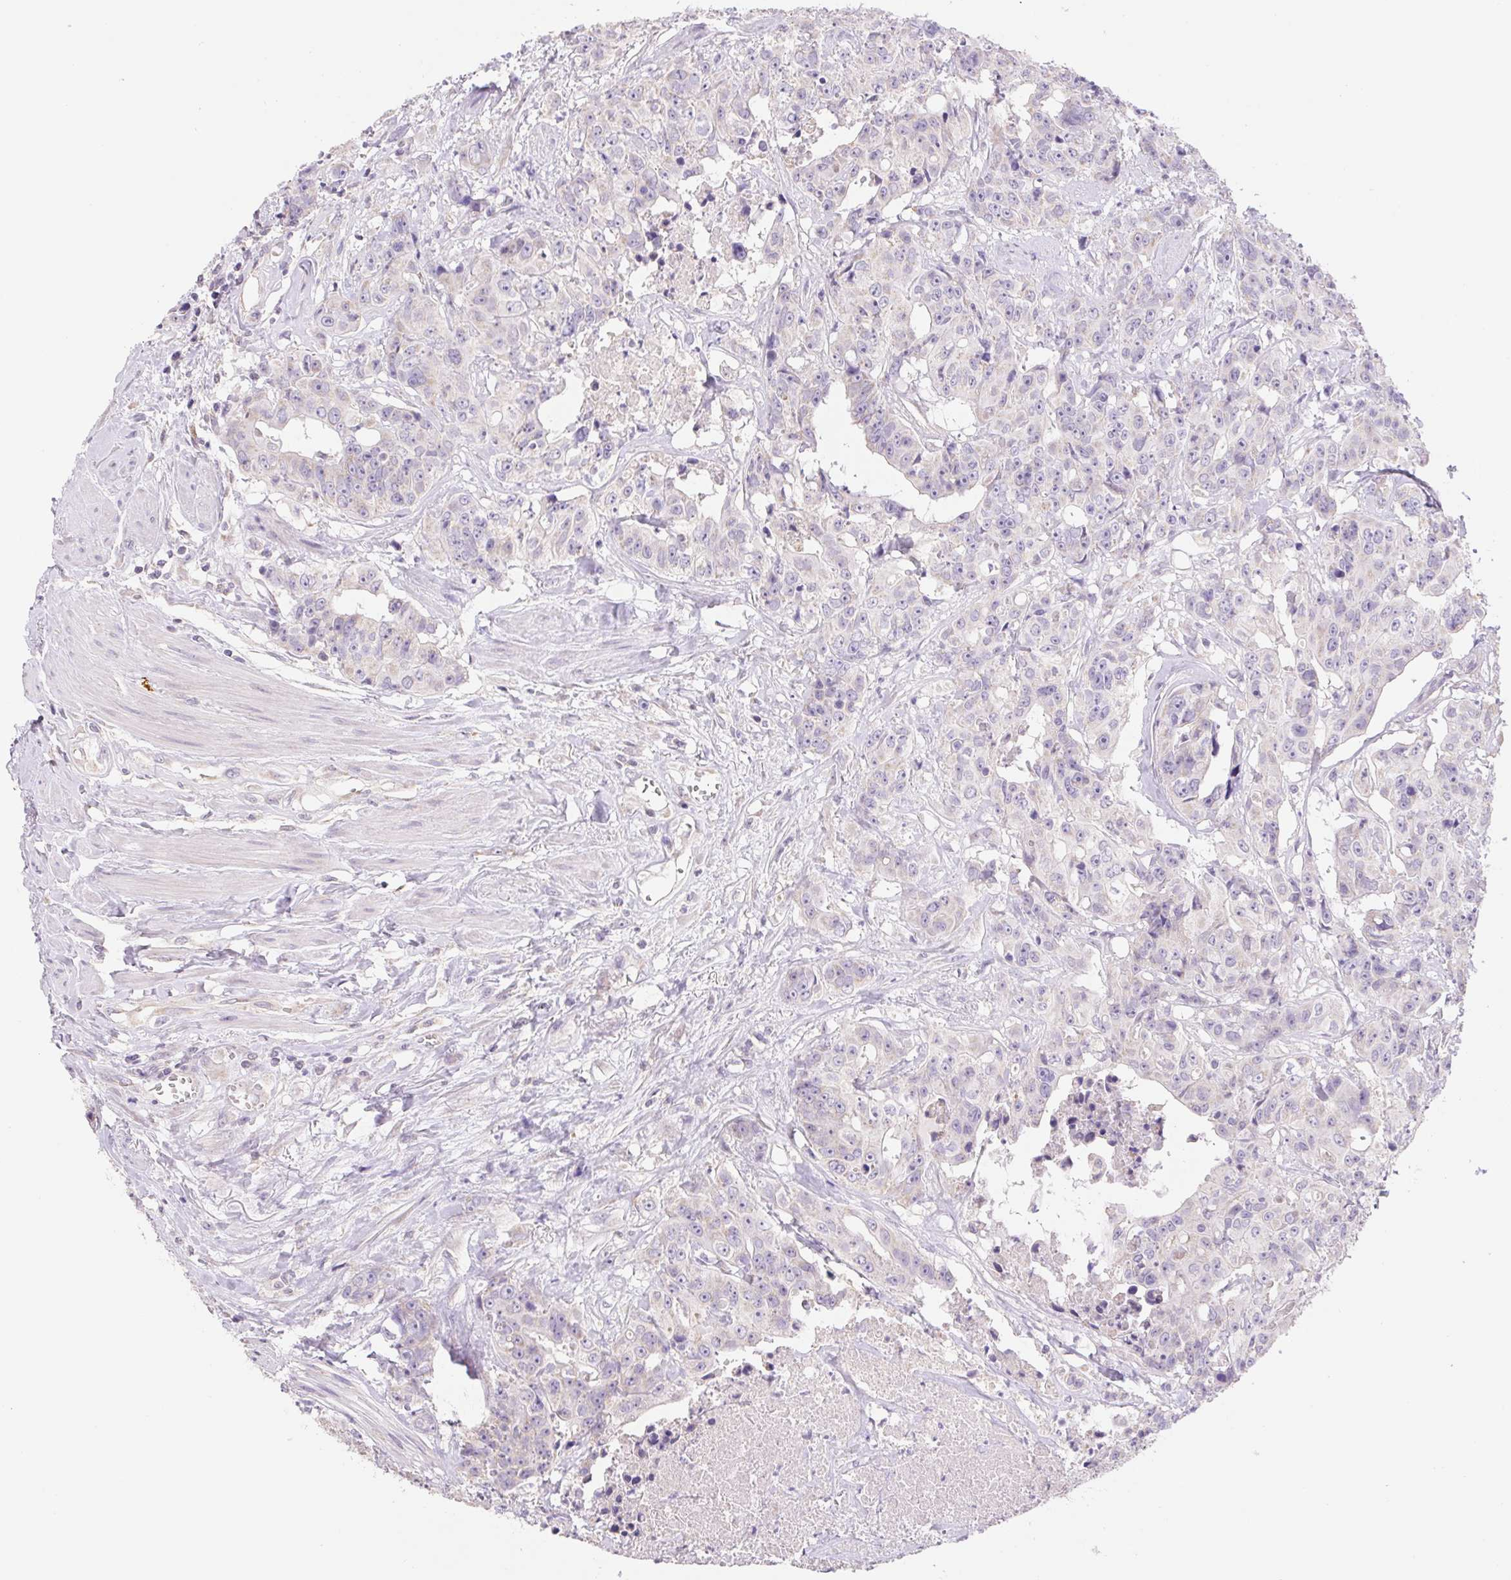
{"staining": {"intensity": "weak", "quantity": "<25%", "location": "cytoplasmic/membranous"}, "tissue": "colorectal cancer", "cell_type": "Tumor cells", "image_type": "cancer", "snomed": [{"axis": "morphology", "description": "Adenocarcinoma, NOS"}, {"axis": "topography", "description": "Rectum"}], "caption": "This is a micrograph of immunohistochemistry (IHC) staining of colorectal adenocarcinoma, which shows no expression in tumor cells.", "gene": "FKBP6", "patient": {"sex": "female", "age": 62}}